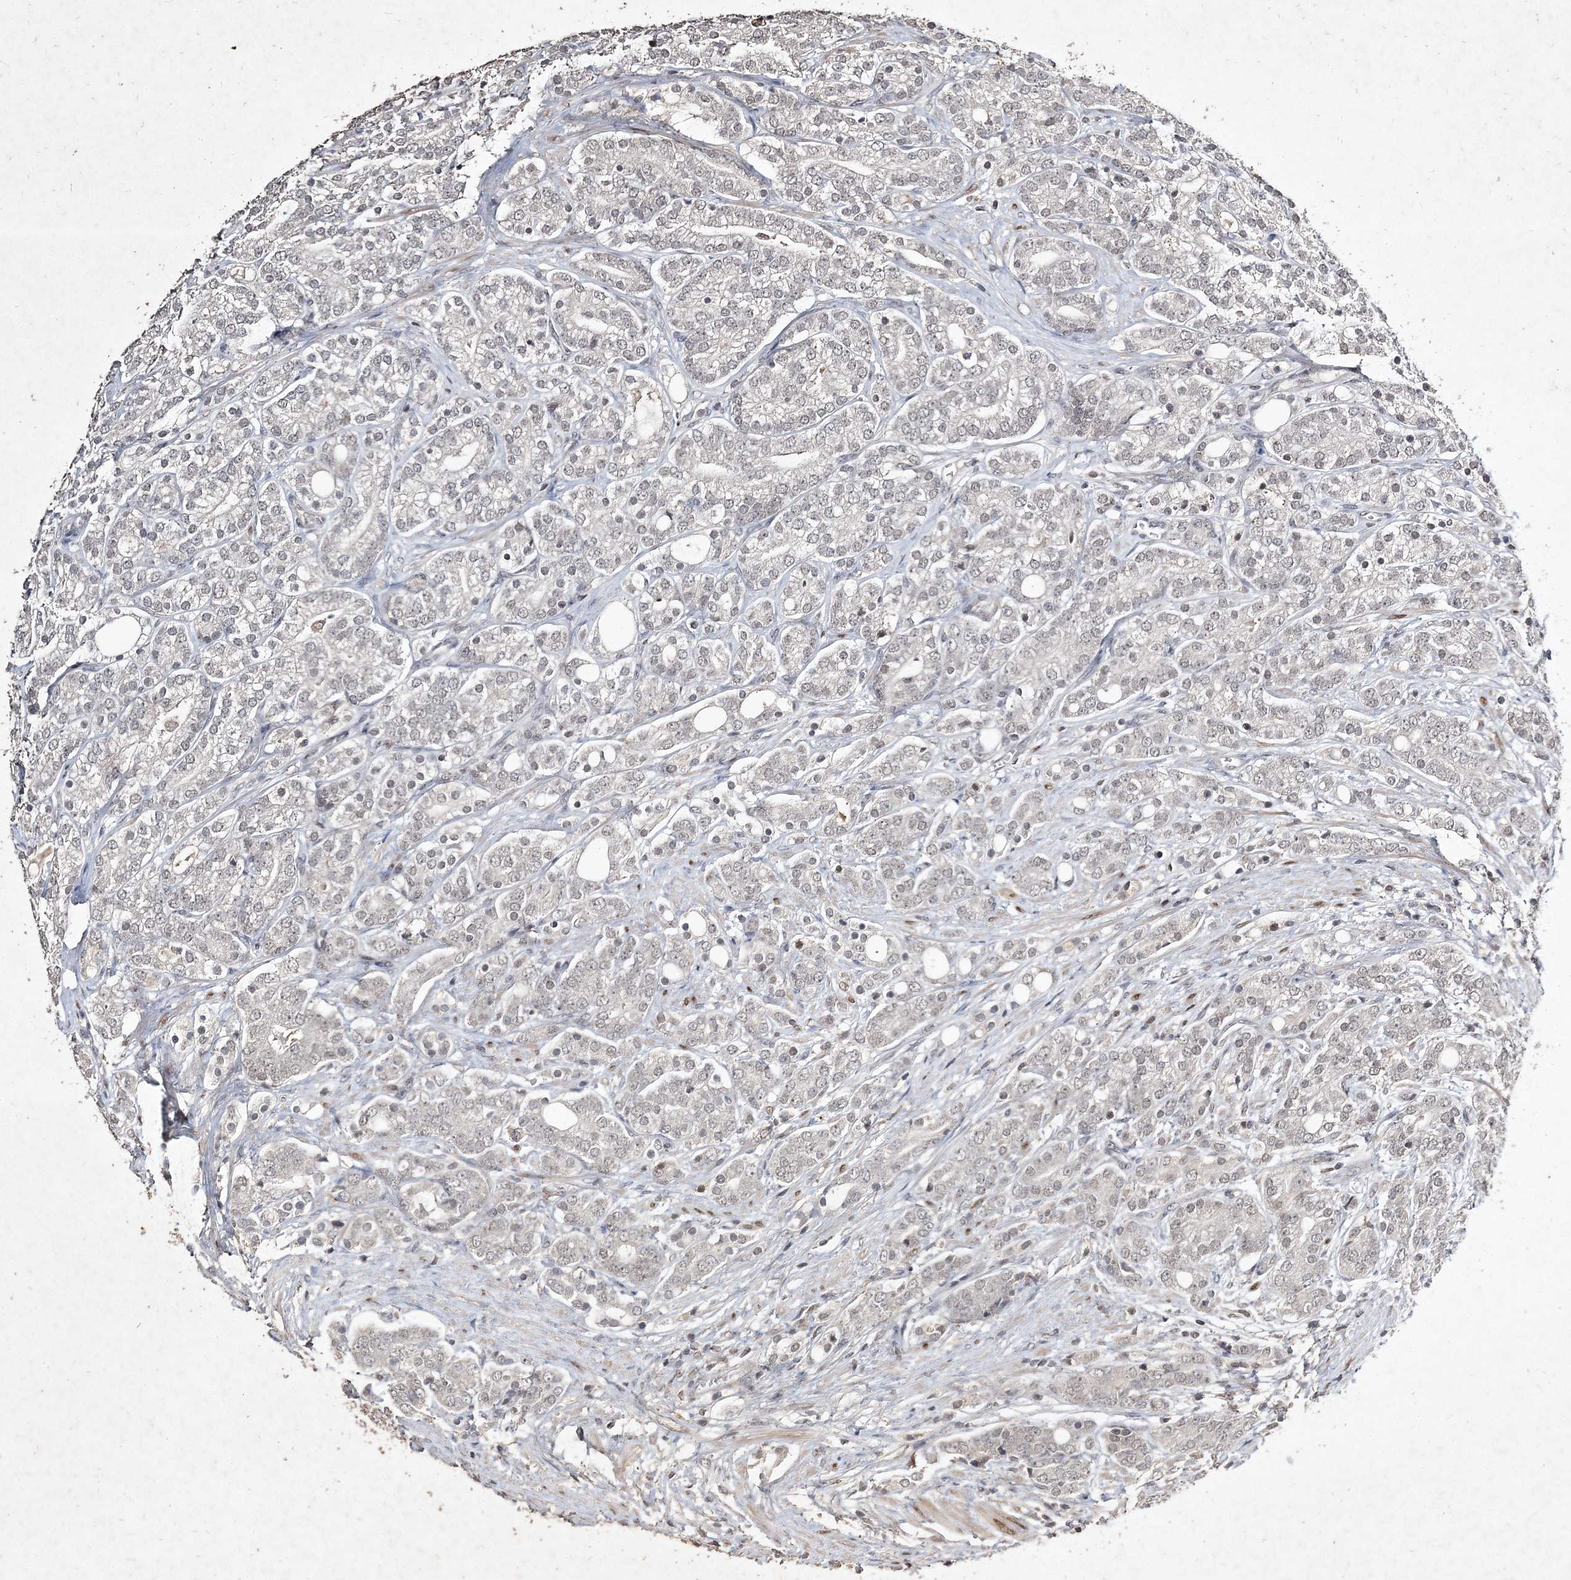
{"staining": {"intensity": "negative", "quantity": "none", "location": "none"}, "tissue": "prostate cancer", "cell_type": "Tumor cells", "image_type": "cancer", "snomed": [{"axis": "morphology", "description": "Adenocarcinoma, High grade"}, {"axis": "topography", "description": "Prostate"}], "caption": "Immunohistochemical staining of prostate high-grade adenocarcinoma reveals no significant positivity in tumor cells.", "gene": "C3orf38", "patient": {"sex": "male", "age": 57}}